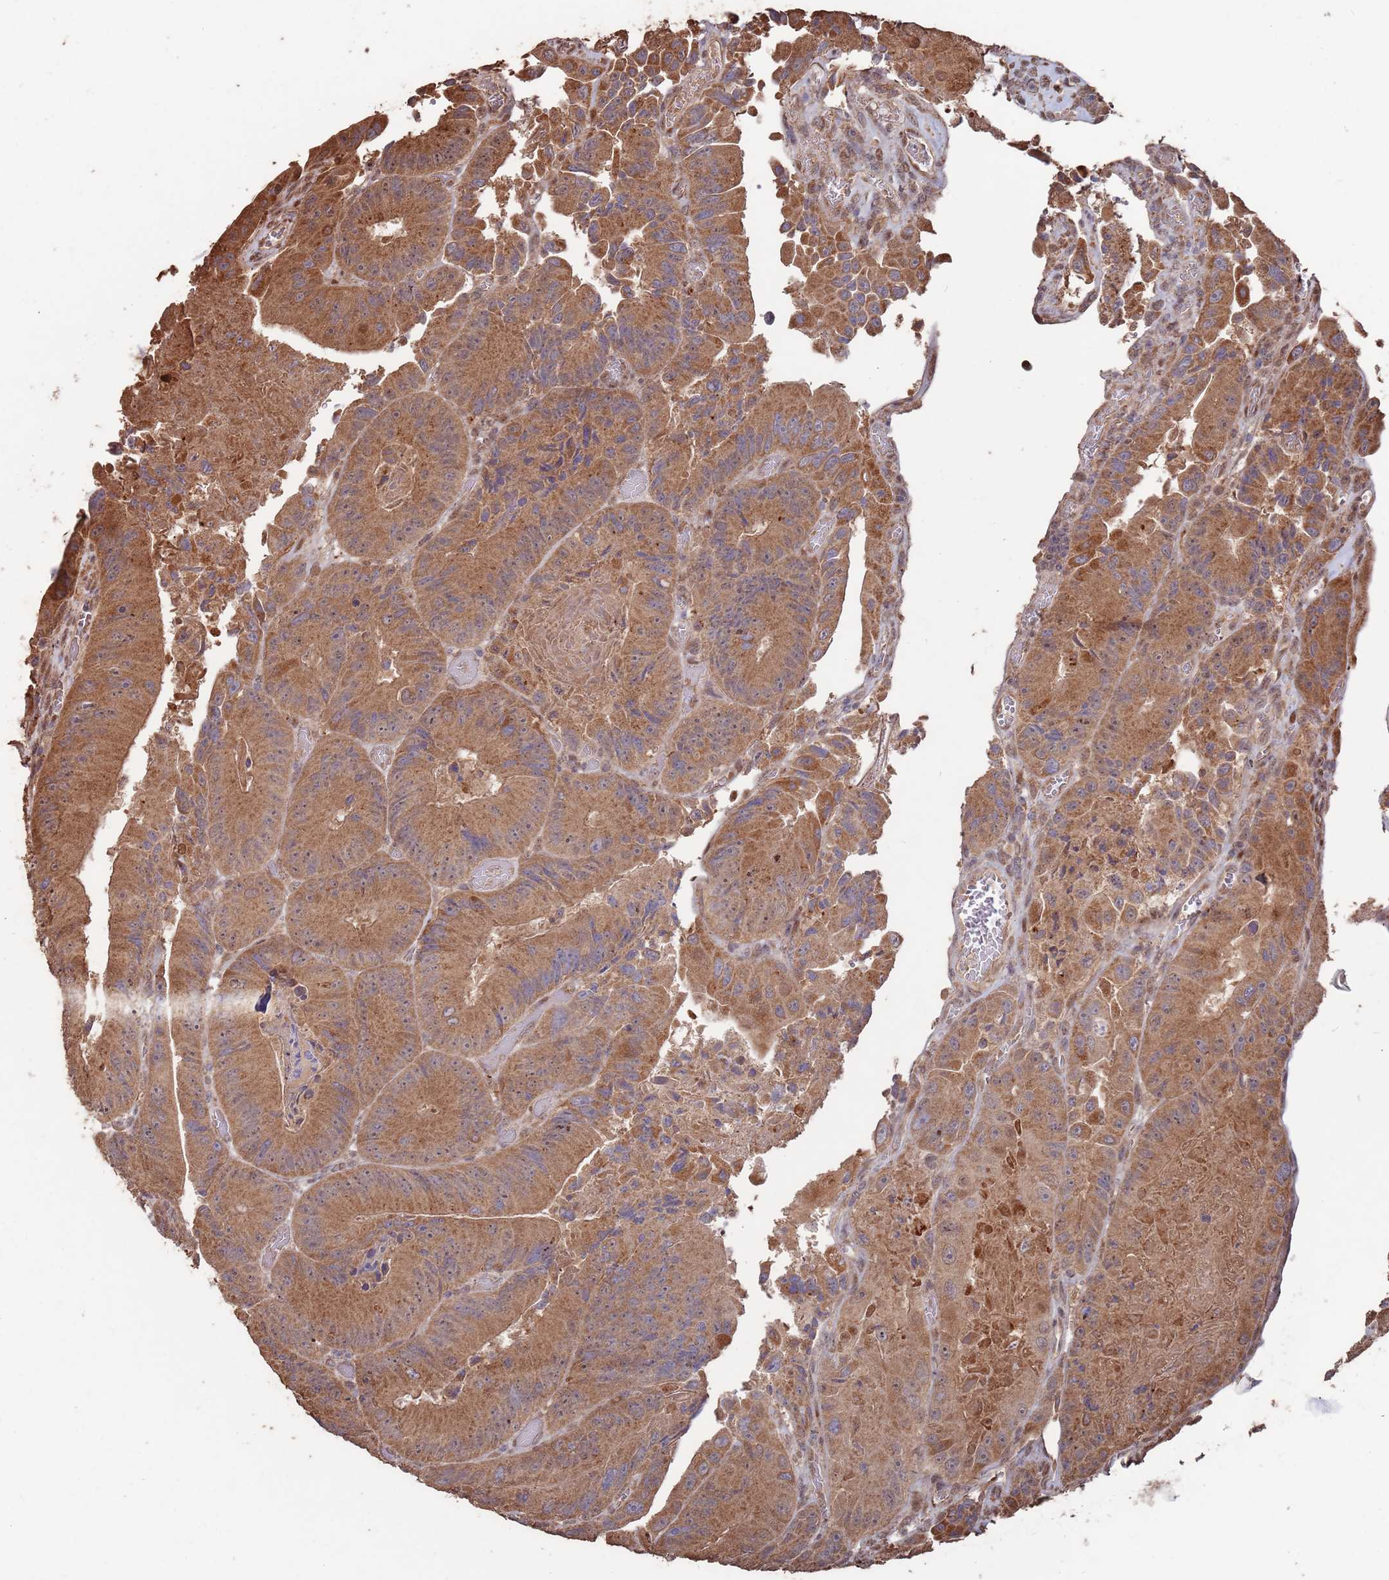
{"staining": {"intensity": "moderate", "quantity": ">75%", "location": "cytoplasmic/membranous"}, "tissue": "colorectal cancer", "cell_type": "Tumor cells", "image_type": "cancer", "snomed": [{"axis": "morphology", "description": "Adenocarcinoma, NOS"}, {"axis": "topography", "description": "Colon"}], "caption": "Protein expression analysis of colorectal cancer shows moderate cytoplasmic/membranous staining in approximately >75% of tumor cells. (IHC, brightfield microscopy, high magnification).", "gene": "PRR7", "patient": {"sex": "female", "age": 86}}